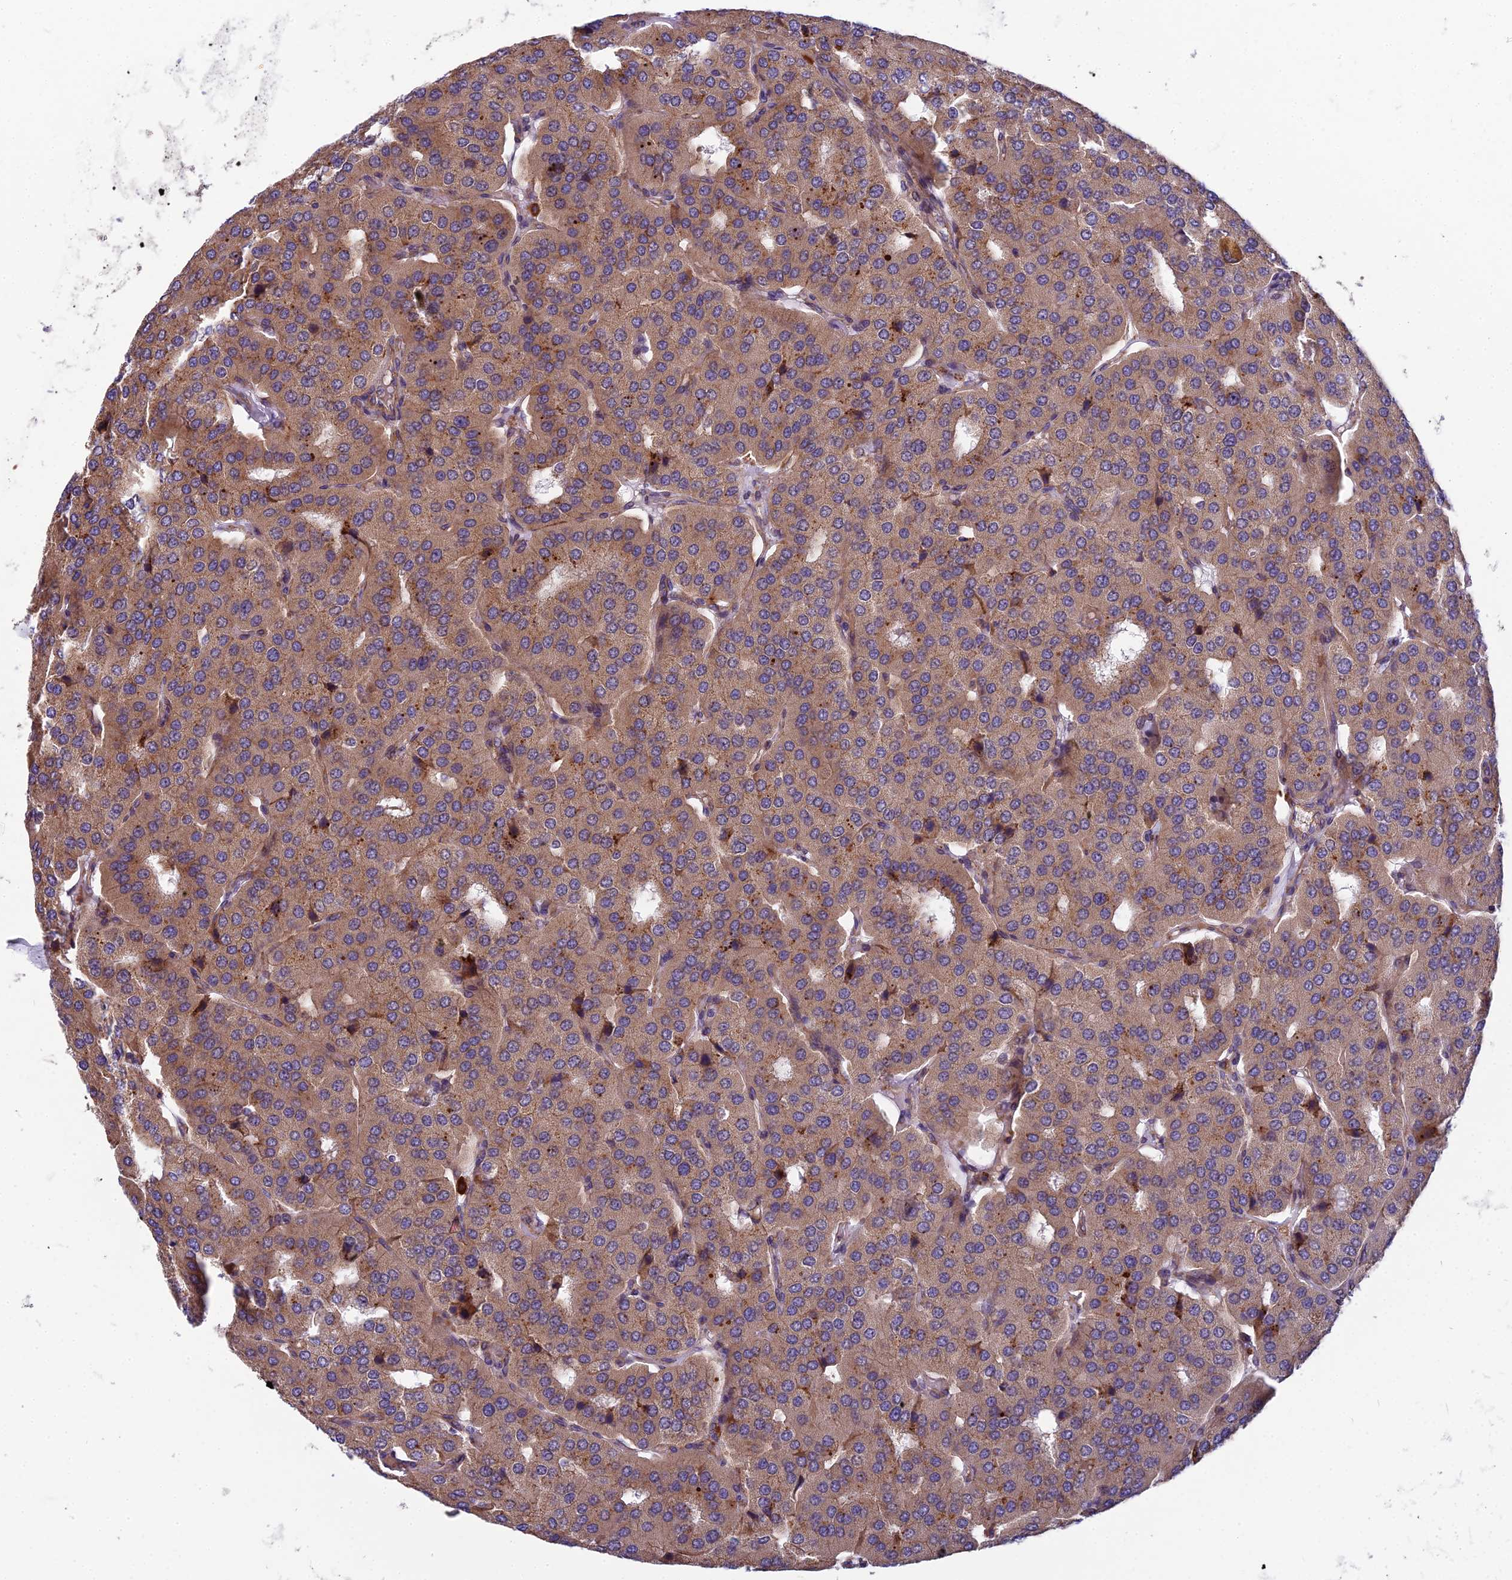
{"staining": {"intensity": "weak", "quantity": ">75%", "location": "cytoplasmic/membranous"}, "tissue": "parathyroid gland", "cell_type": "Glandular cells", "image_type": "normal", "snomed": [{"axis": "morphology", "description": "Normal tissue, NOS"}, {"axis": "morphology", "description": "Adenoma, NOS"}, {"axis": "topography", "description": "Parathyroid gland"}], "caption": "Immunohistochemical staining of normal parathyroid gland reveals low levels of weak cytoplasmic/membranous staining in approximately >75% of glandular cells.", "gene": "SPDL1", "patient": {"sex": "female", "age": 86}}